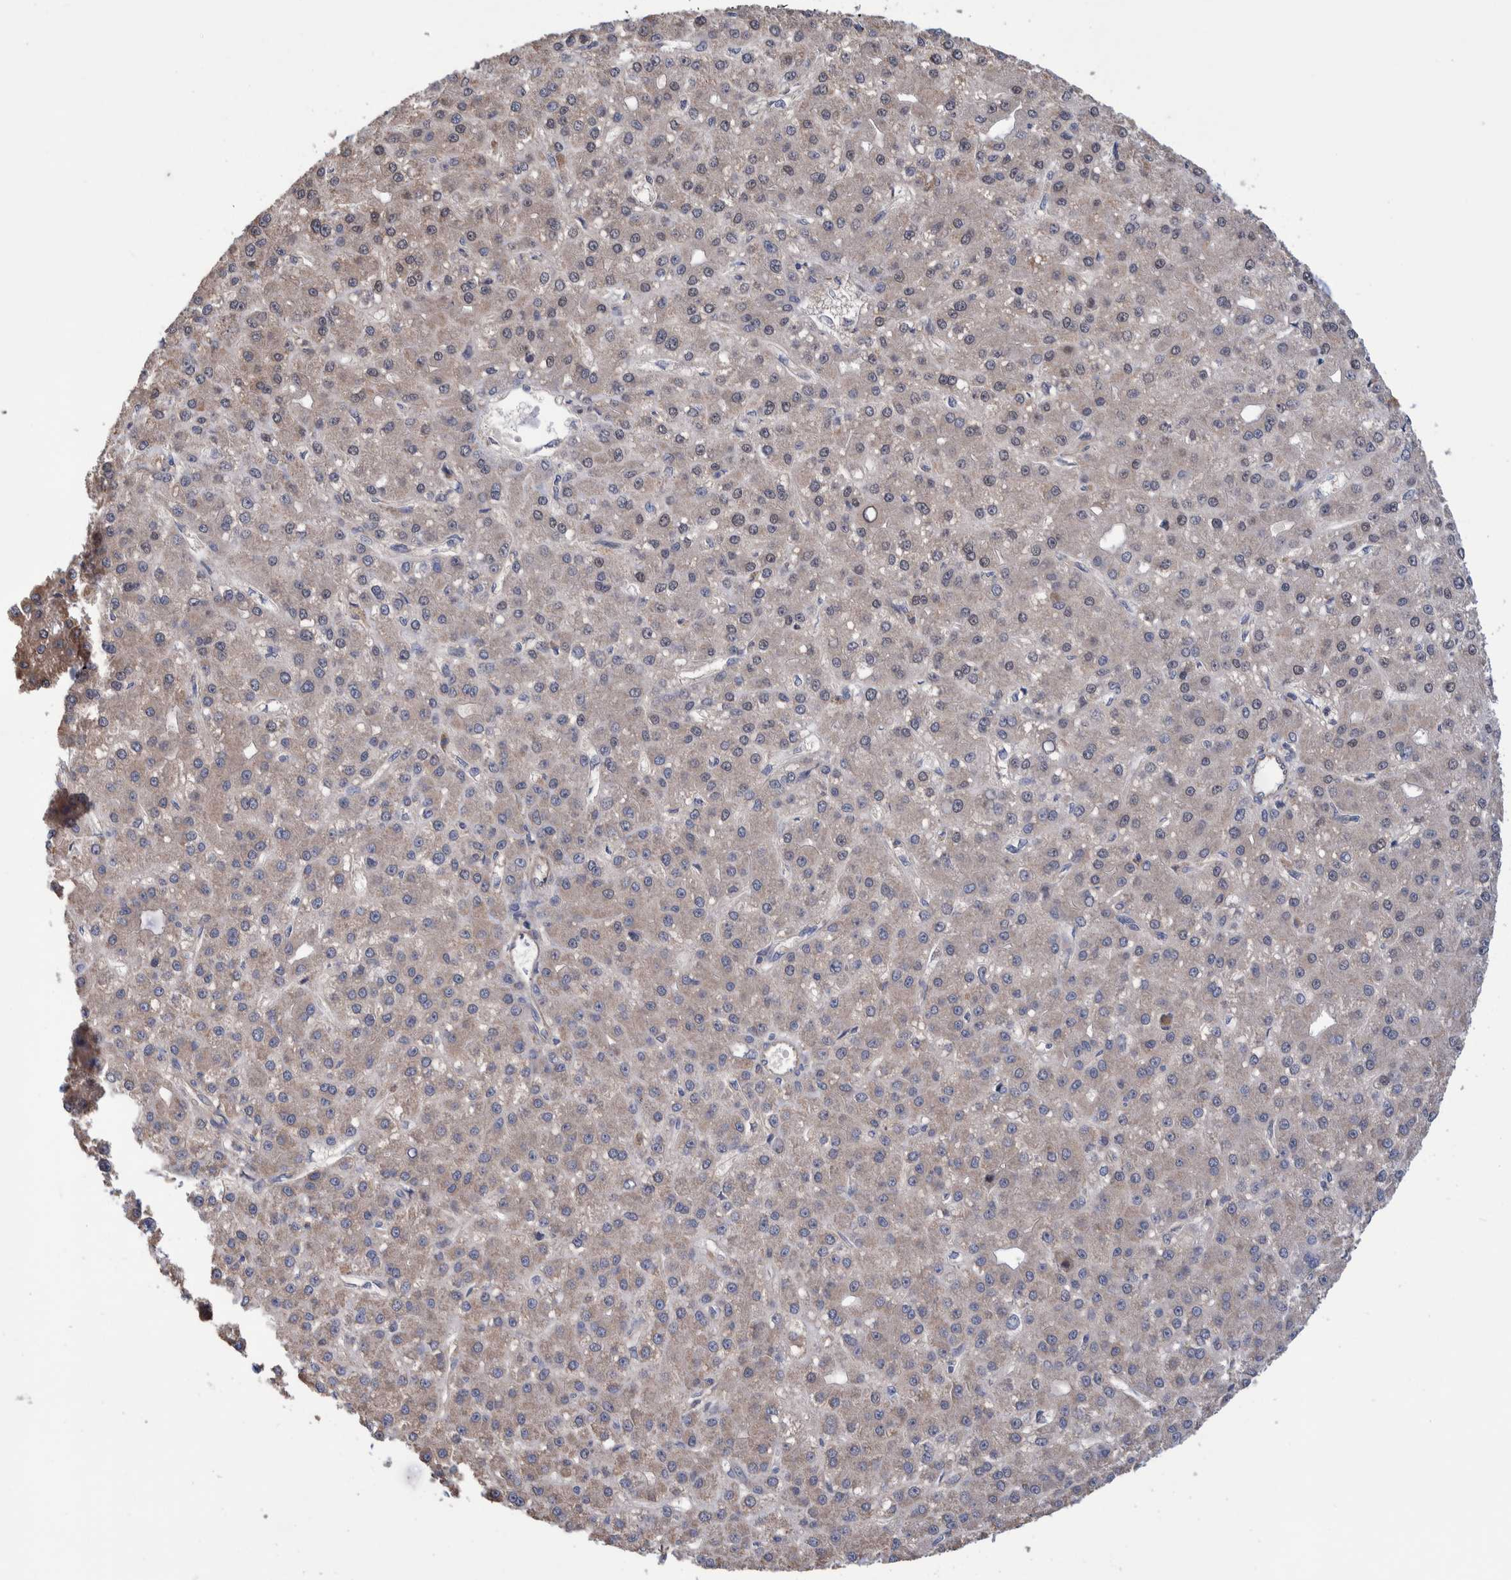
{"staining": {"intensity": "weak", "quantity": "<25%", "location": "cytoplasmic/membranous,nuclear"}, "tissue": "liver cancer", "cell_type": "Tumor cells", "image_type": "cancer", "snomed": [{"axis": "morphology", "description": "Carcinoma, Hepatocellular, NOS"}, {"axis": "topography", "description": "Liver"}], "caption": "This is an immunohistochemistry (IHC) micrograph of human liver cancer (hepatocellular carcinoma). There is no expression in tumor cells.", "gene": "PFAS", "patient": {"sex": "male", "age": 67}}